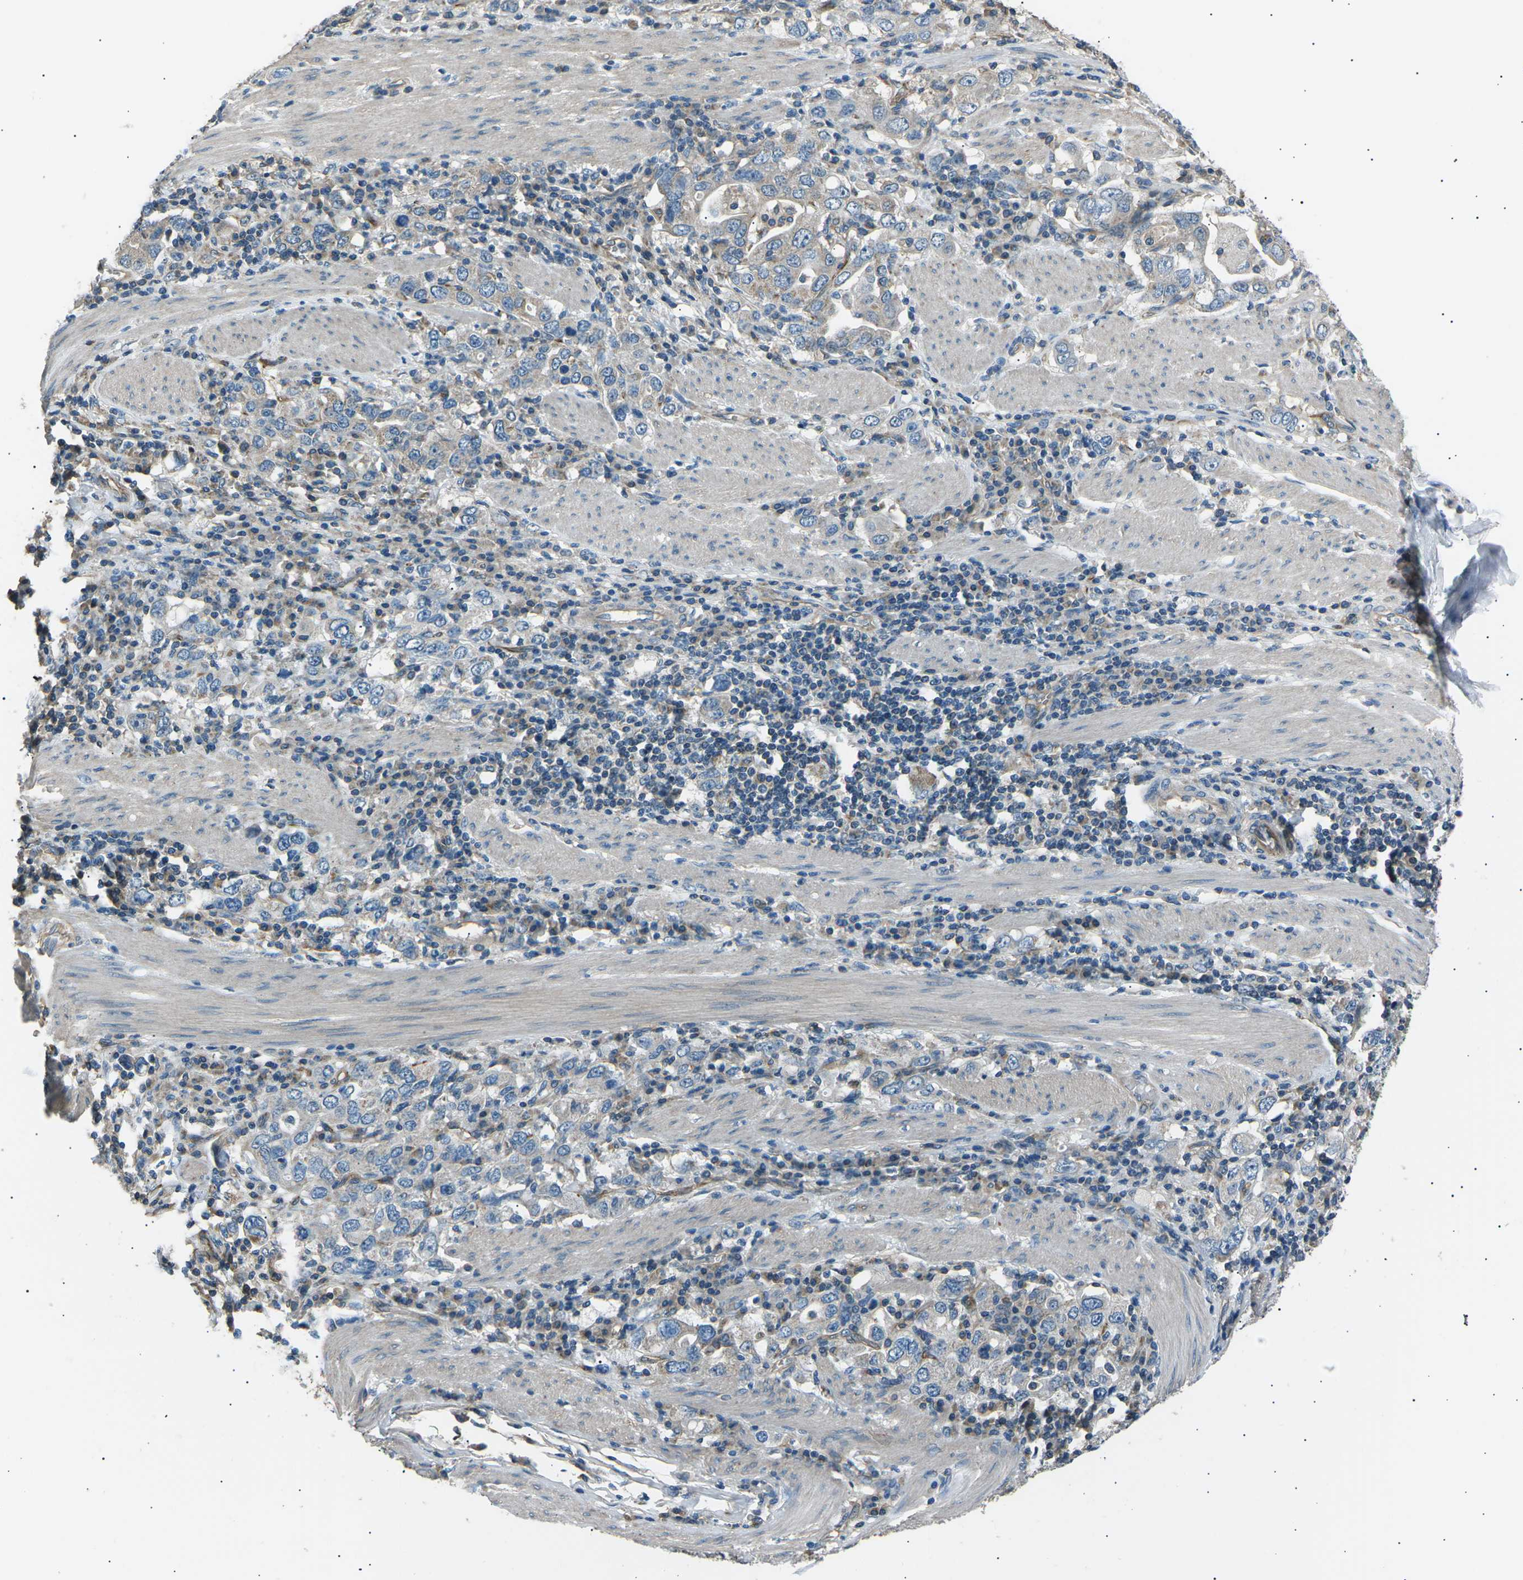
{"staining": {"intensity": "weak", "quantity": "<25%", "location": "cytoplasmic/membranous"}, "tissue": "stomach cancer", "cell_type": "Tumor cells", "image_type": "cancer", "snomed": [{"axis": "morphology", "description": "Adenocarcinoma, NOS"}, {"axis": "topography", "description": "Stomach, upper"}], "caption": "This micrograph is of stomach cancer stained with immunohistochemistry to label a protein in brown with the nuclei are counter-stained blue. There is no expression in tumor cells.", "gene": "SLK", "patient": {"sex": "male", "age": 62}}